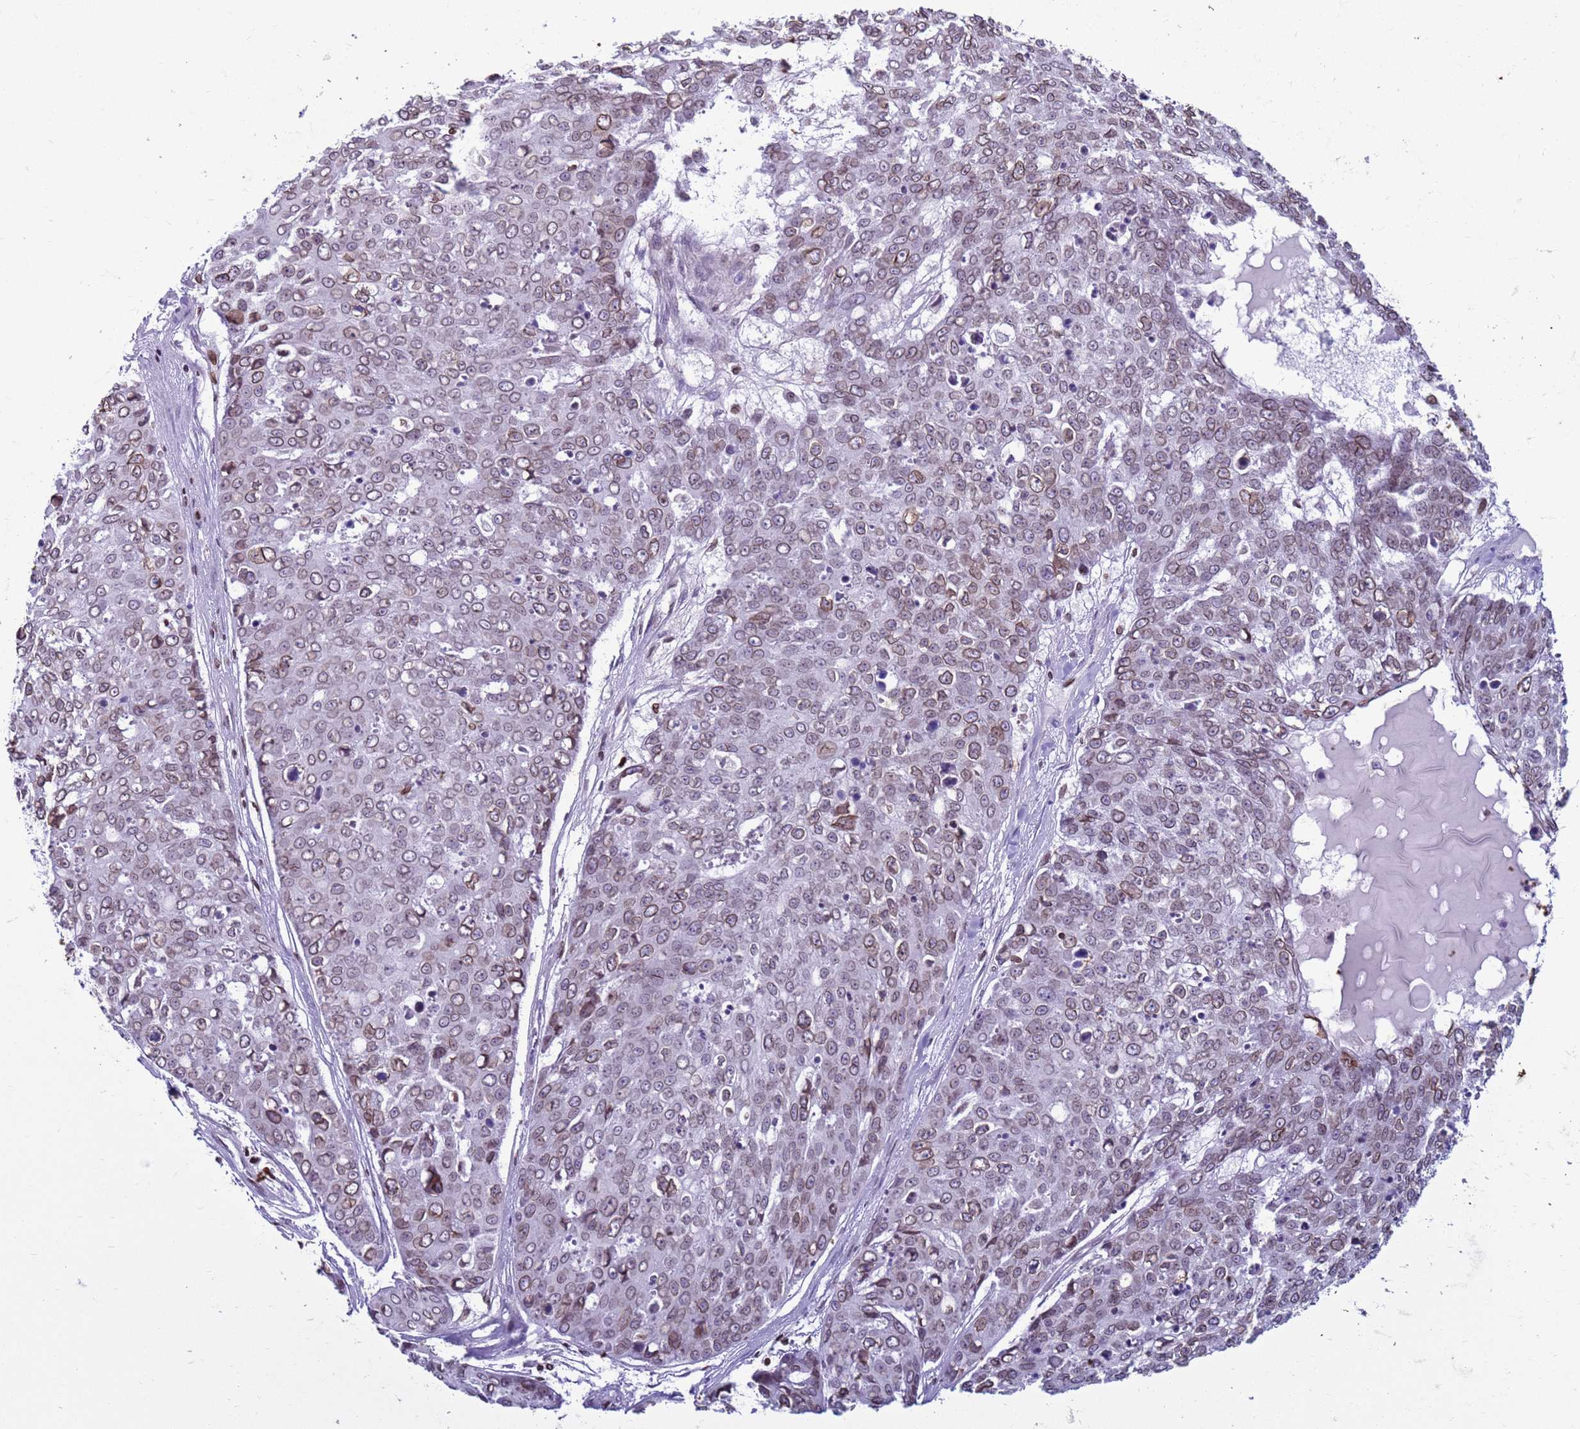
{"staining": {"intensity": "moderate", "quantity": "<25%", "location": "cytoplasmic/membranous,nuclear"}, "tissue": "skin cancer", "cell_type": "Tumor cells", "image_type": "cancer", "snomed": [{"axis": "morphology", "description": "Squamous cell carcinoma, NOS"}, {"axis": "topography", "description": "Skin"}], "caption": "High-magnification brightfield microscopy of skin cancer stained with DAB (brown) and counterstained with hematoxylin (blue). tumor cells exhibit moderate cytoplasmic/membranous and nuclear positivity is appreciated in approximately<25% of cells.", "gene": "METTL25B", "patient": {"sex": "female", "age": 44}}